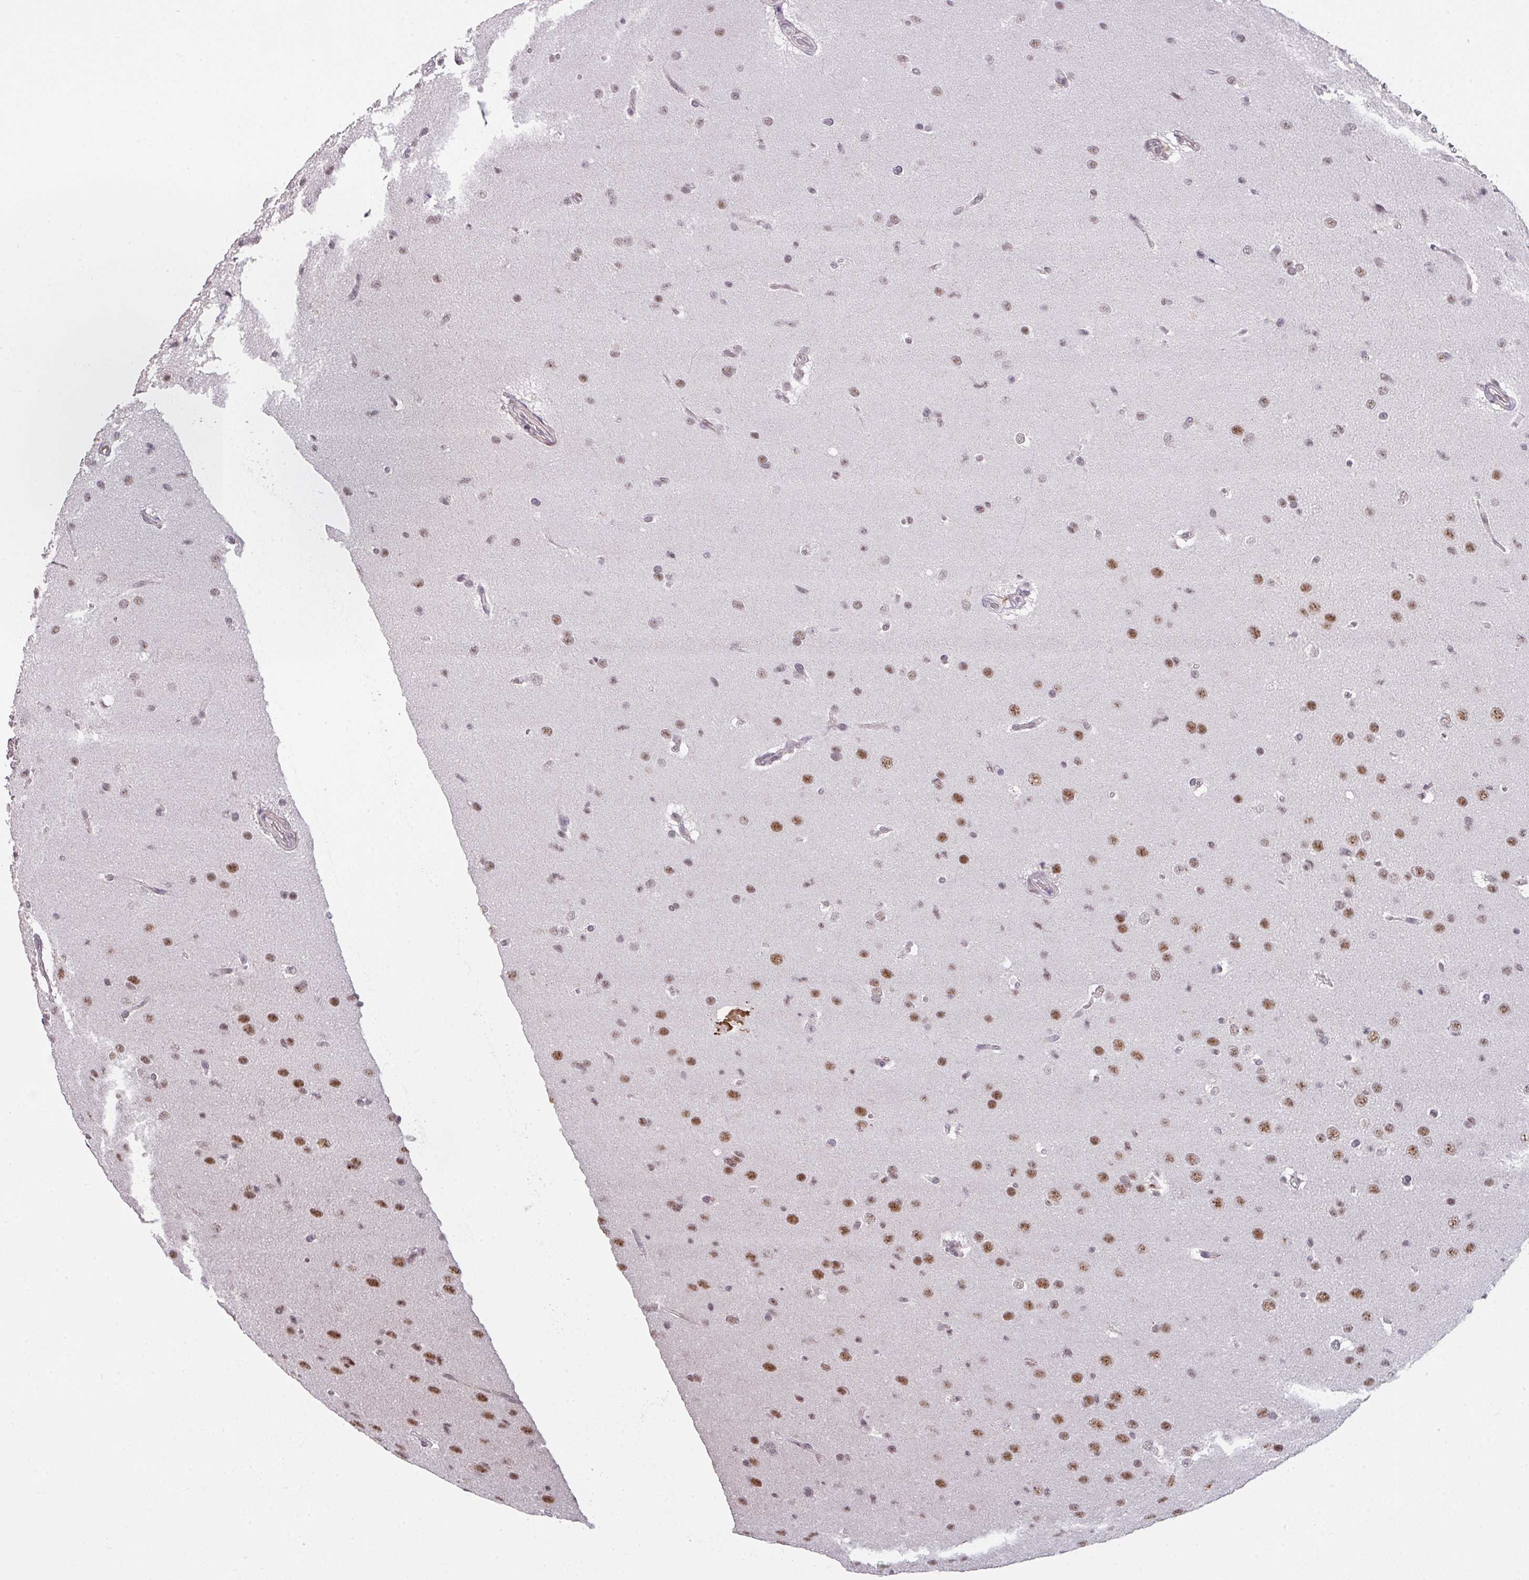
{"staining": {"intensity": "moderate", "quantity": "25%-75%", "location": "nuclear"}, "tissue": "glioma", "cell_type": "Tumor cells", "image_type": "cancer", "snomed": [{"axis": "morphology", "description": "Glioma, malignant, Low grade"}, {"axis": "topography", "description": "Brain"}], "caption": "DAB immunohistochemical staining of malignant glioma (low-grade) shows moderate nuclear protein positivity in approximately 25%-75% of tumor cells.", "gene": "RBBP6", "patient": {"sex": "female", "age": 32}}